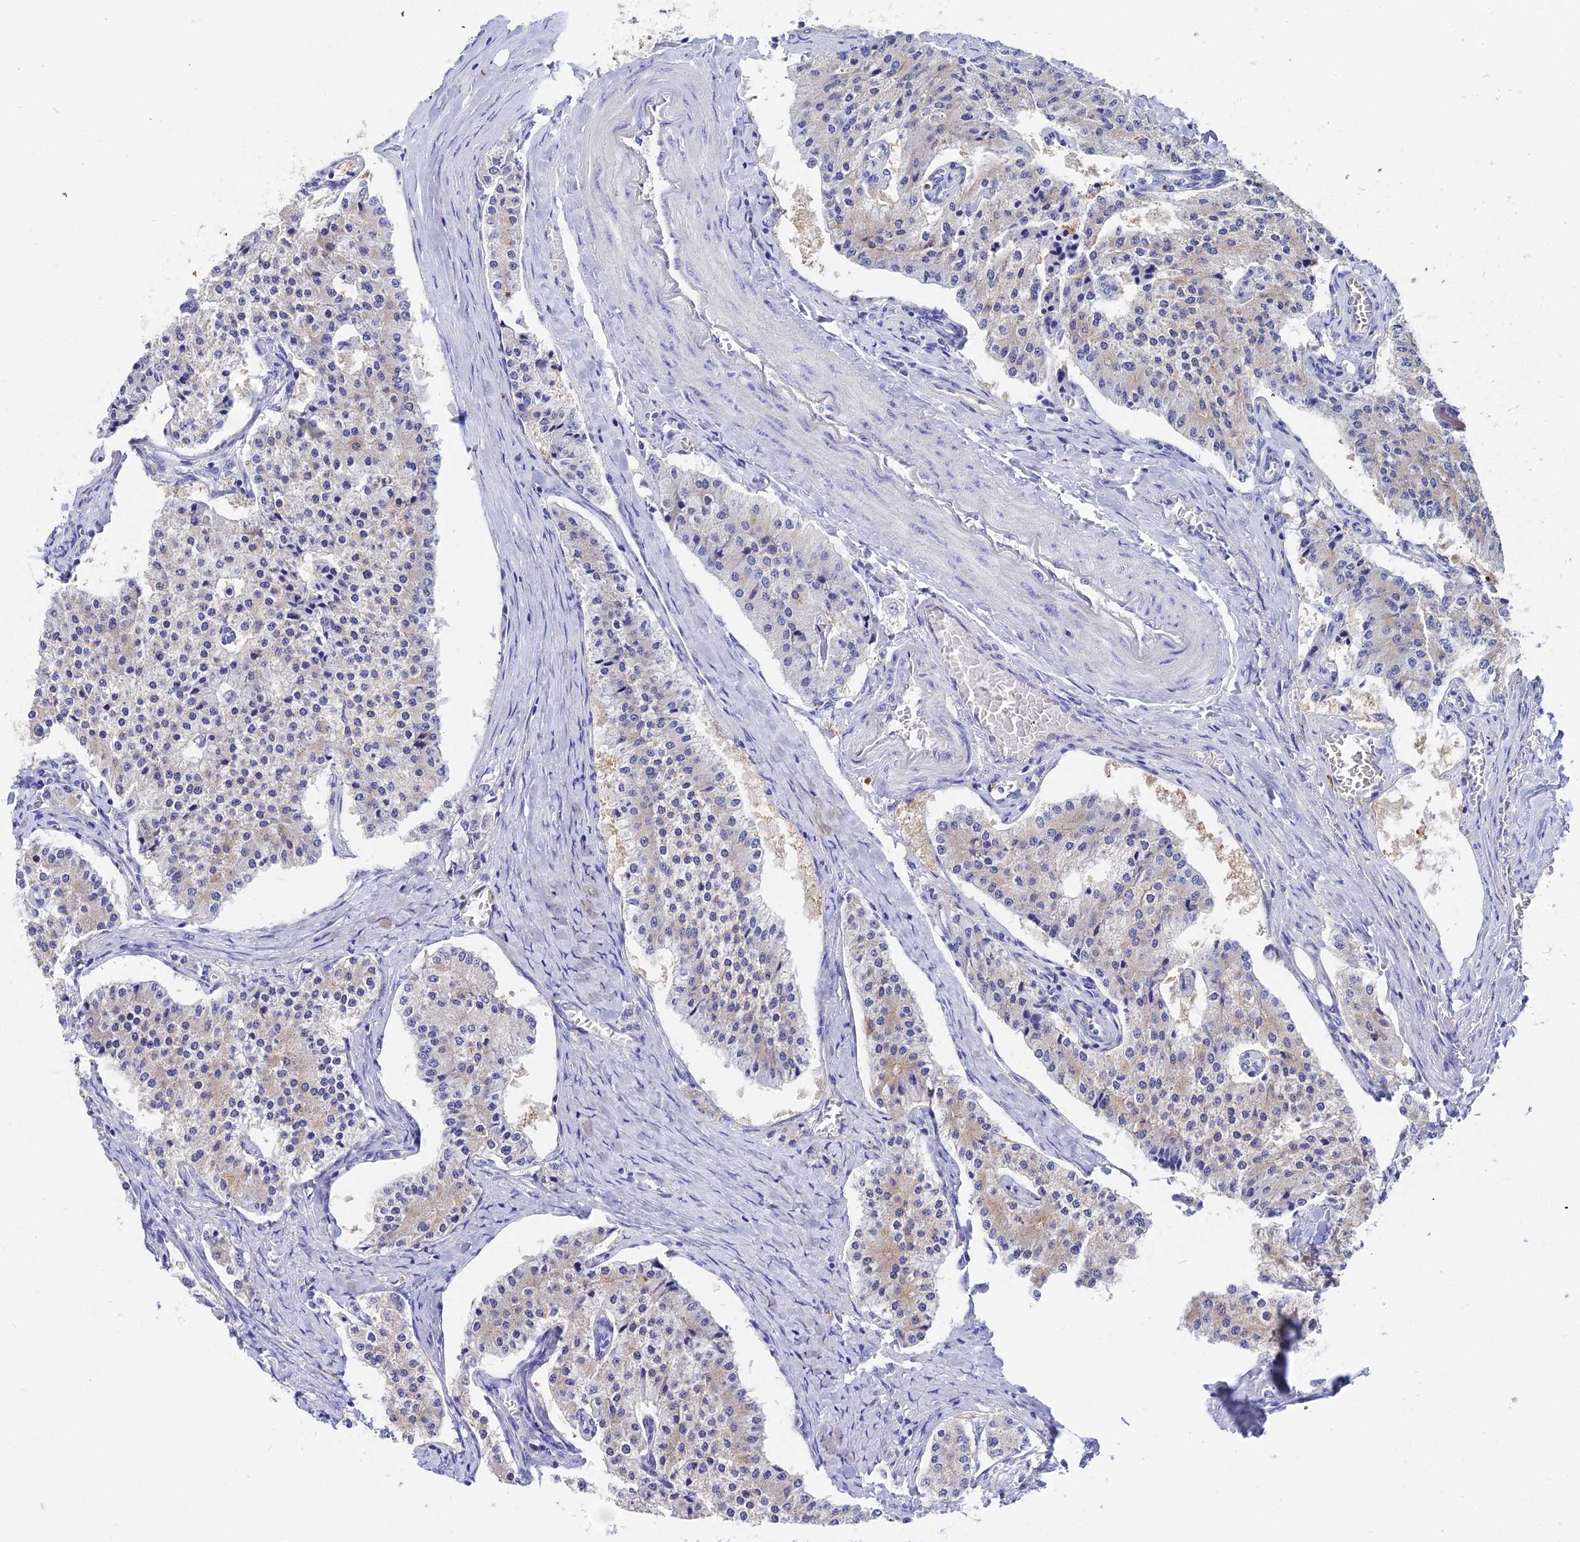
{"staining": {"intensity": "weak", "quantity": "25%-75%", "location": "cytoplasmic/membranous"}, "tissue": "carcinoid", "cell_type": "Tumor cells", "image_type": "cancer", "snomed": [{"axis": "morphology", "description": "Carcinoid, malignant, NOS"}, {"axis": "topography", "description": "Colon"}], "caption": "Human malignant carcinoid stained with a brown dye demonstrates weak cytoplasmic/membranous positive expression in approximately 25%-75% of tumor cells.", "gene": "CEP41", "patient": {"sex": "female", "age": 52}}